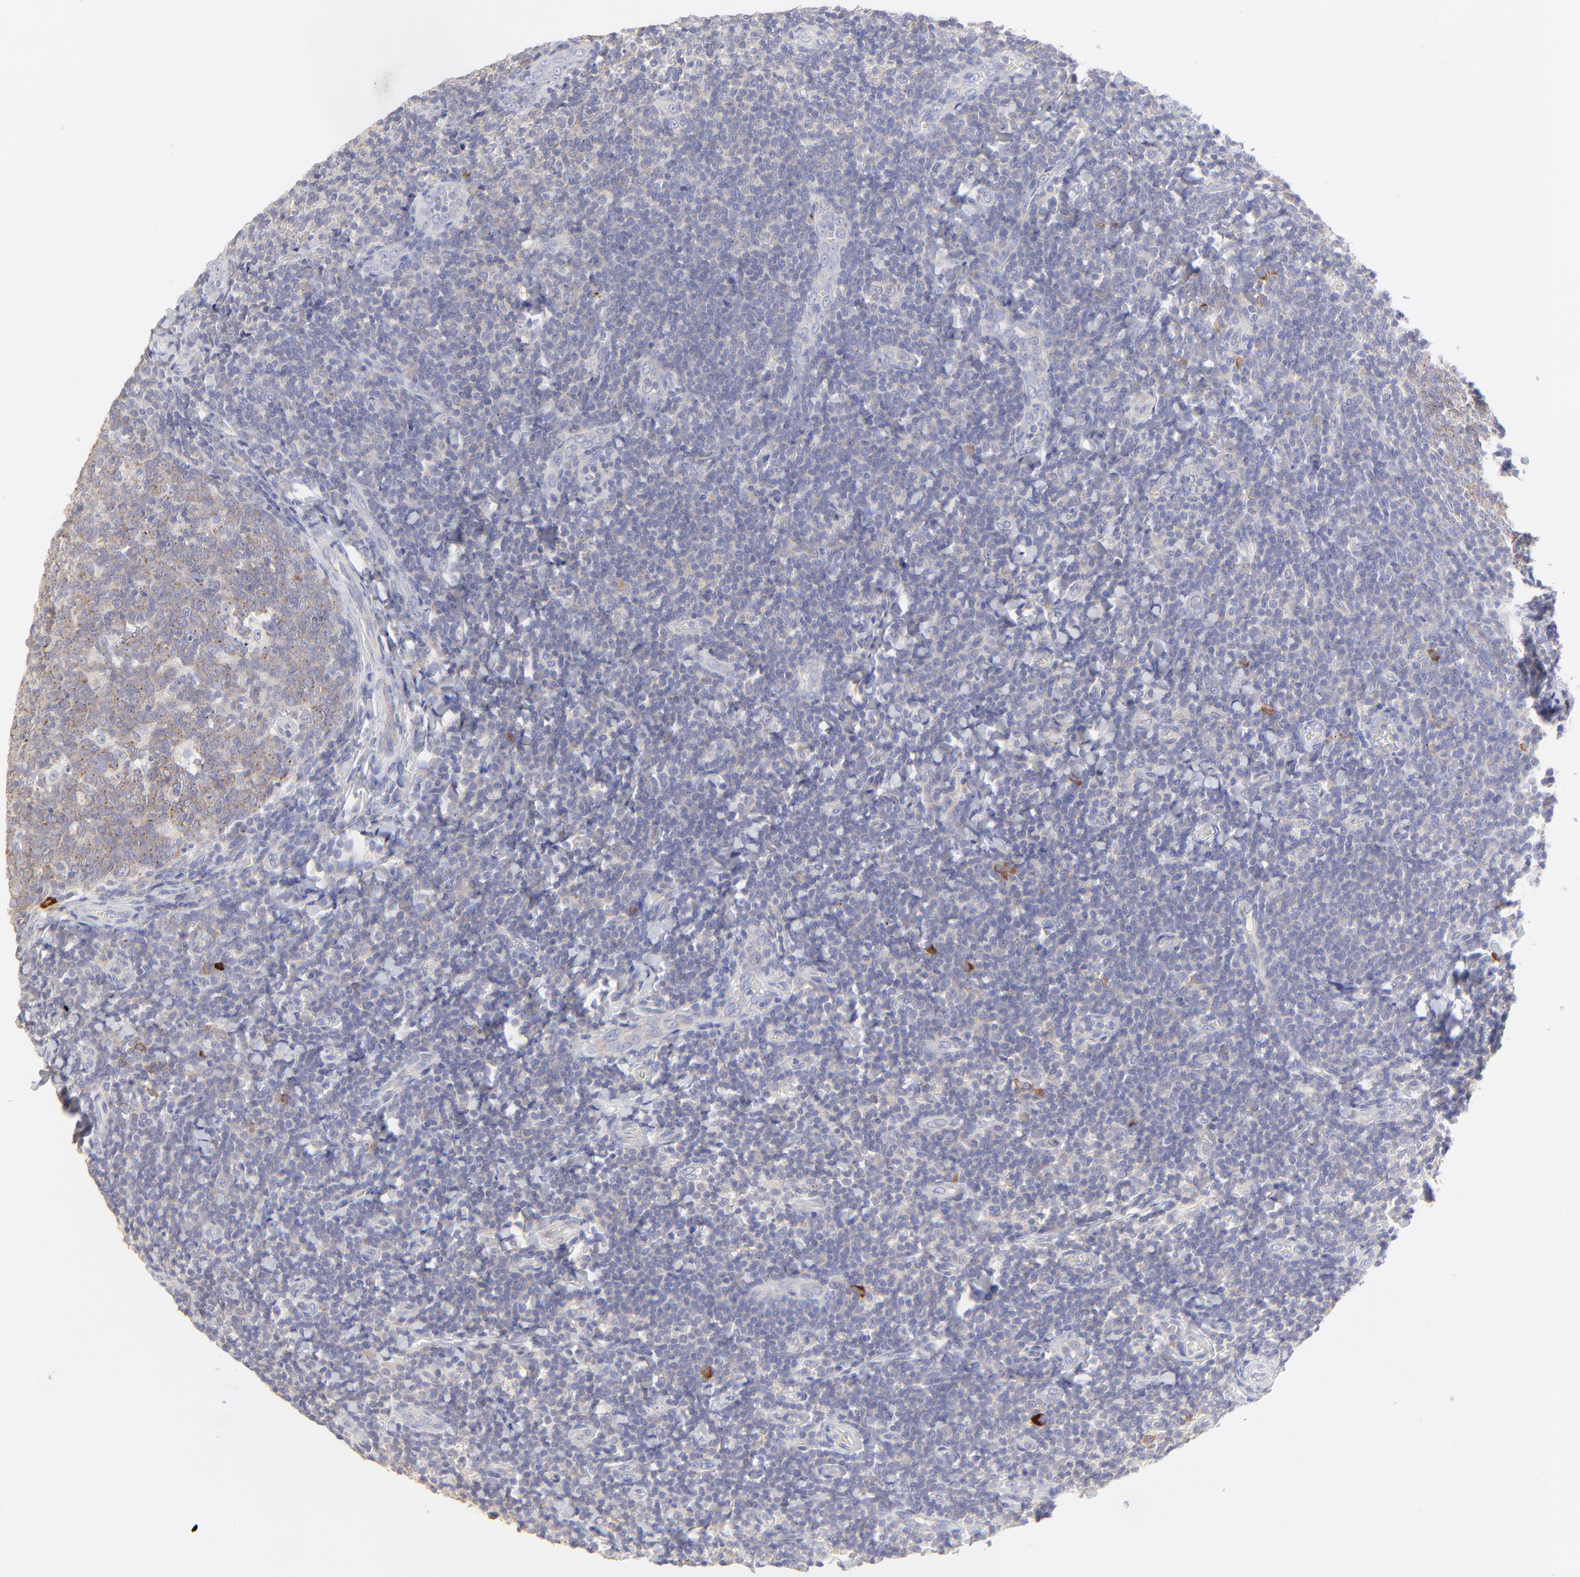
{"staining": {"intensity": "weak", "quantity": ">75%", "location": "cytoplasmic/membranous"}, "tissue": "tonsil", "cell_type": "Germinal center cells", "image_type": "normal", "snomed": [{"axis": "morphology", "description": "Normal tissue, NOS"}, {"axis": "topography", "description": "Tonsil"}], "caption": "This photomicrograph shows benign tonsil stained with immunohistochemistry (IHC) to label a protein in brown. The cytoplasmic/membranous of germinal center cells show weak positivity for the protein. Nuclei are counter-stained blue.", "gene": "LHFPL1", "patient": {"sex": "male", "age": 31}}